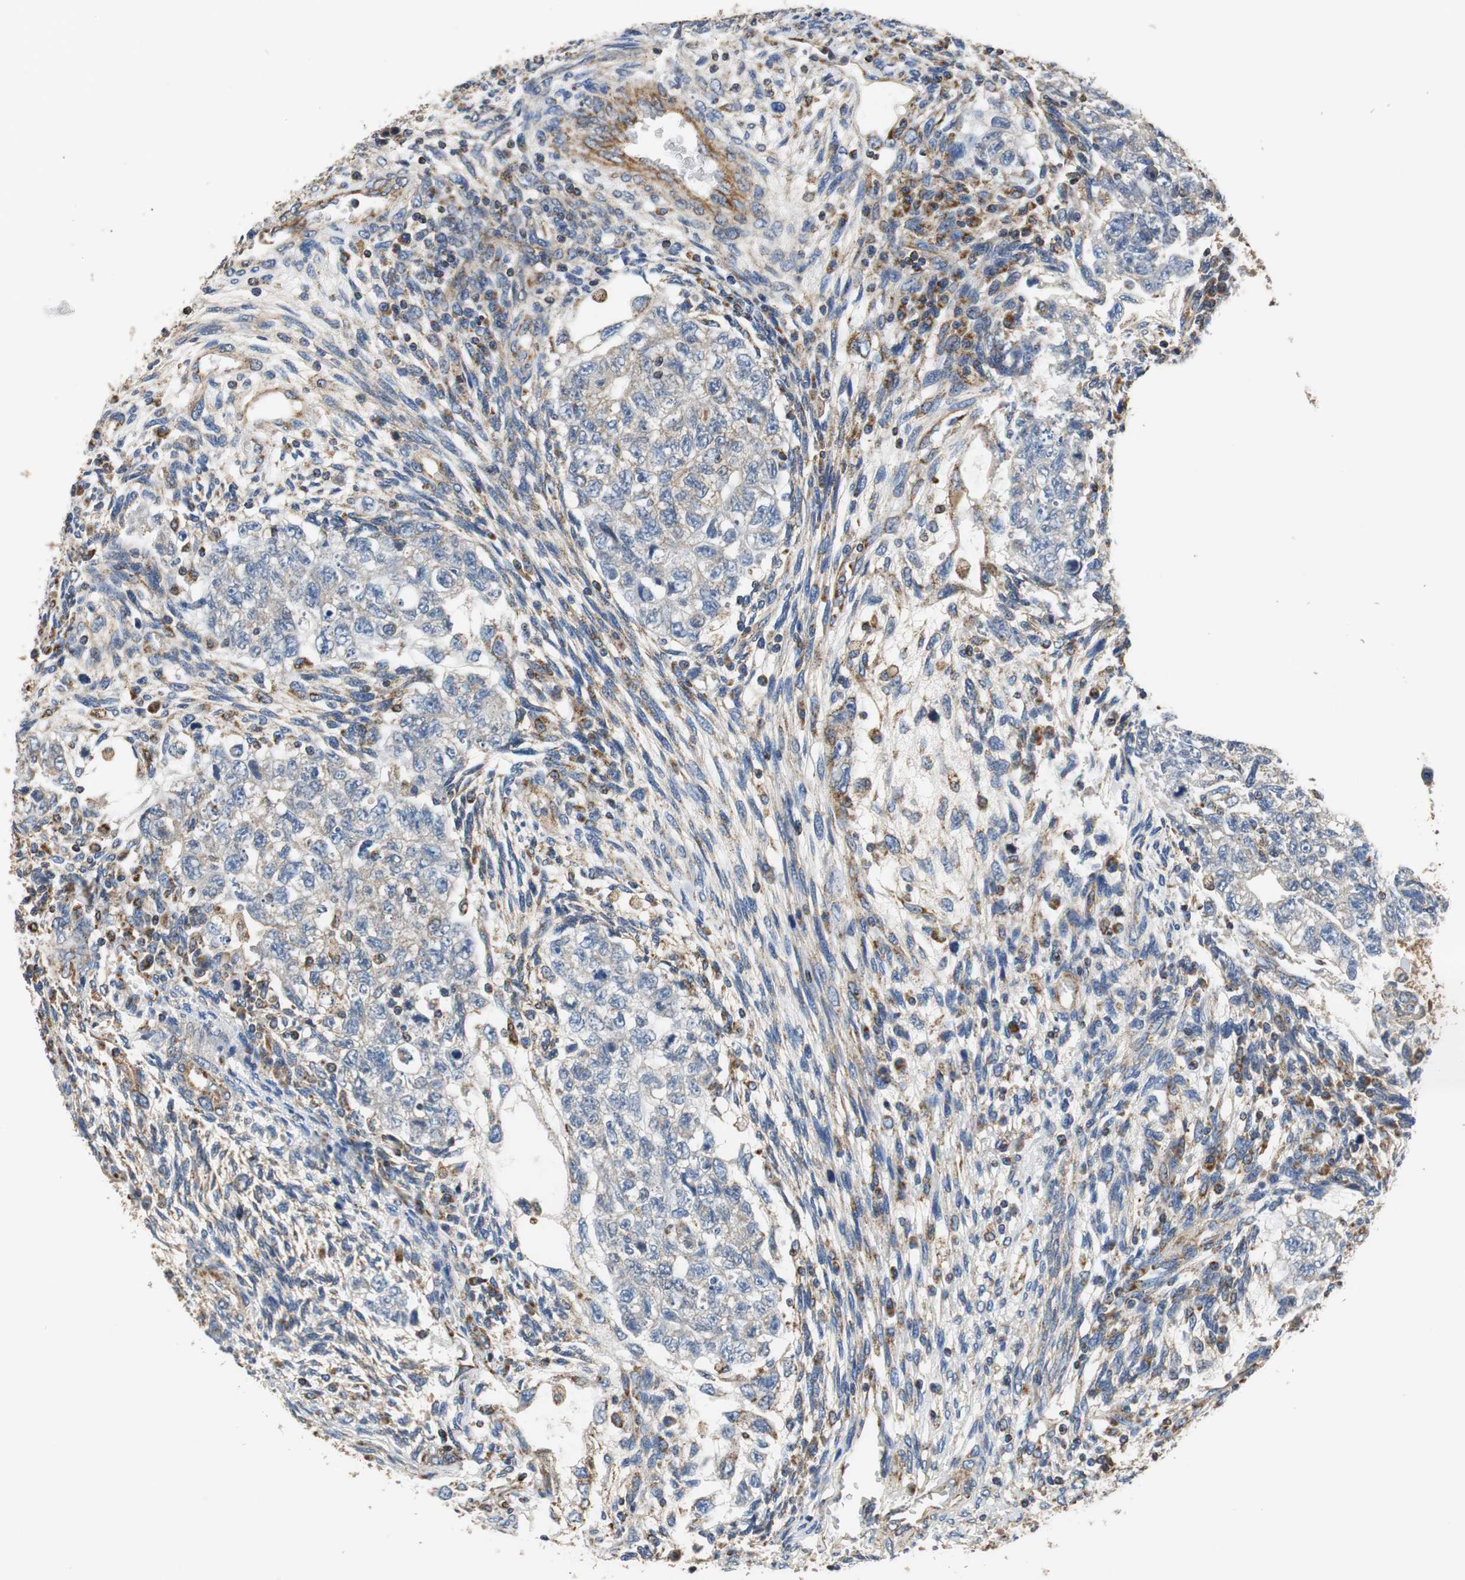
{"staining": {"intensity": "weak", "quantity": "<25%", "location": "cytoplasmic/membranous"}, "tissue": "testis cancer", "cell_type": "Tumor cells", "image_type": "cancer", "snomed": [{"axis": "morphology", "description": "Normal tissue, NOS"}, {"axis": "morphology", "description": "Carcinoma, Embryonal, NOS"}, {"axis": "topography", "description": "Testis"}], "caption": "Immunohistochemistry micrograph of neoplastic tissue: testis cancer stained with DAB (3,3'-diaminobenzidine) reveals no significant protein staining in tumor cells. (DAB IHC with hematoxylin counter stain).", "gene": "GSTK1", "patient": {"sex": "male", "age": 36}}